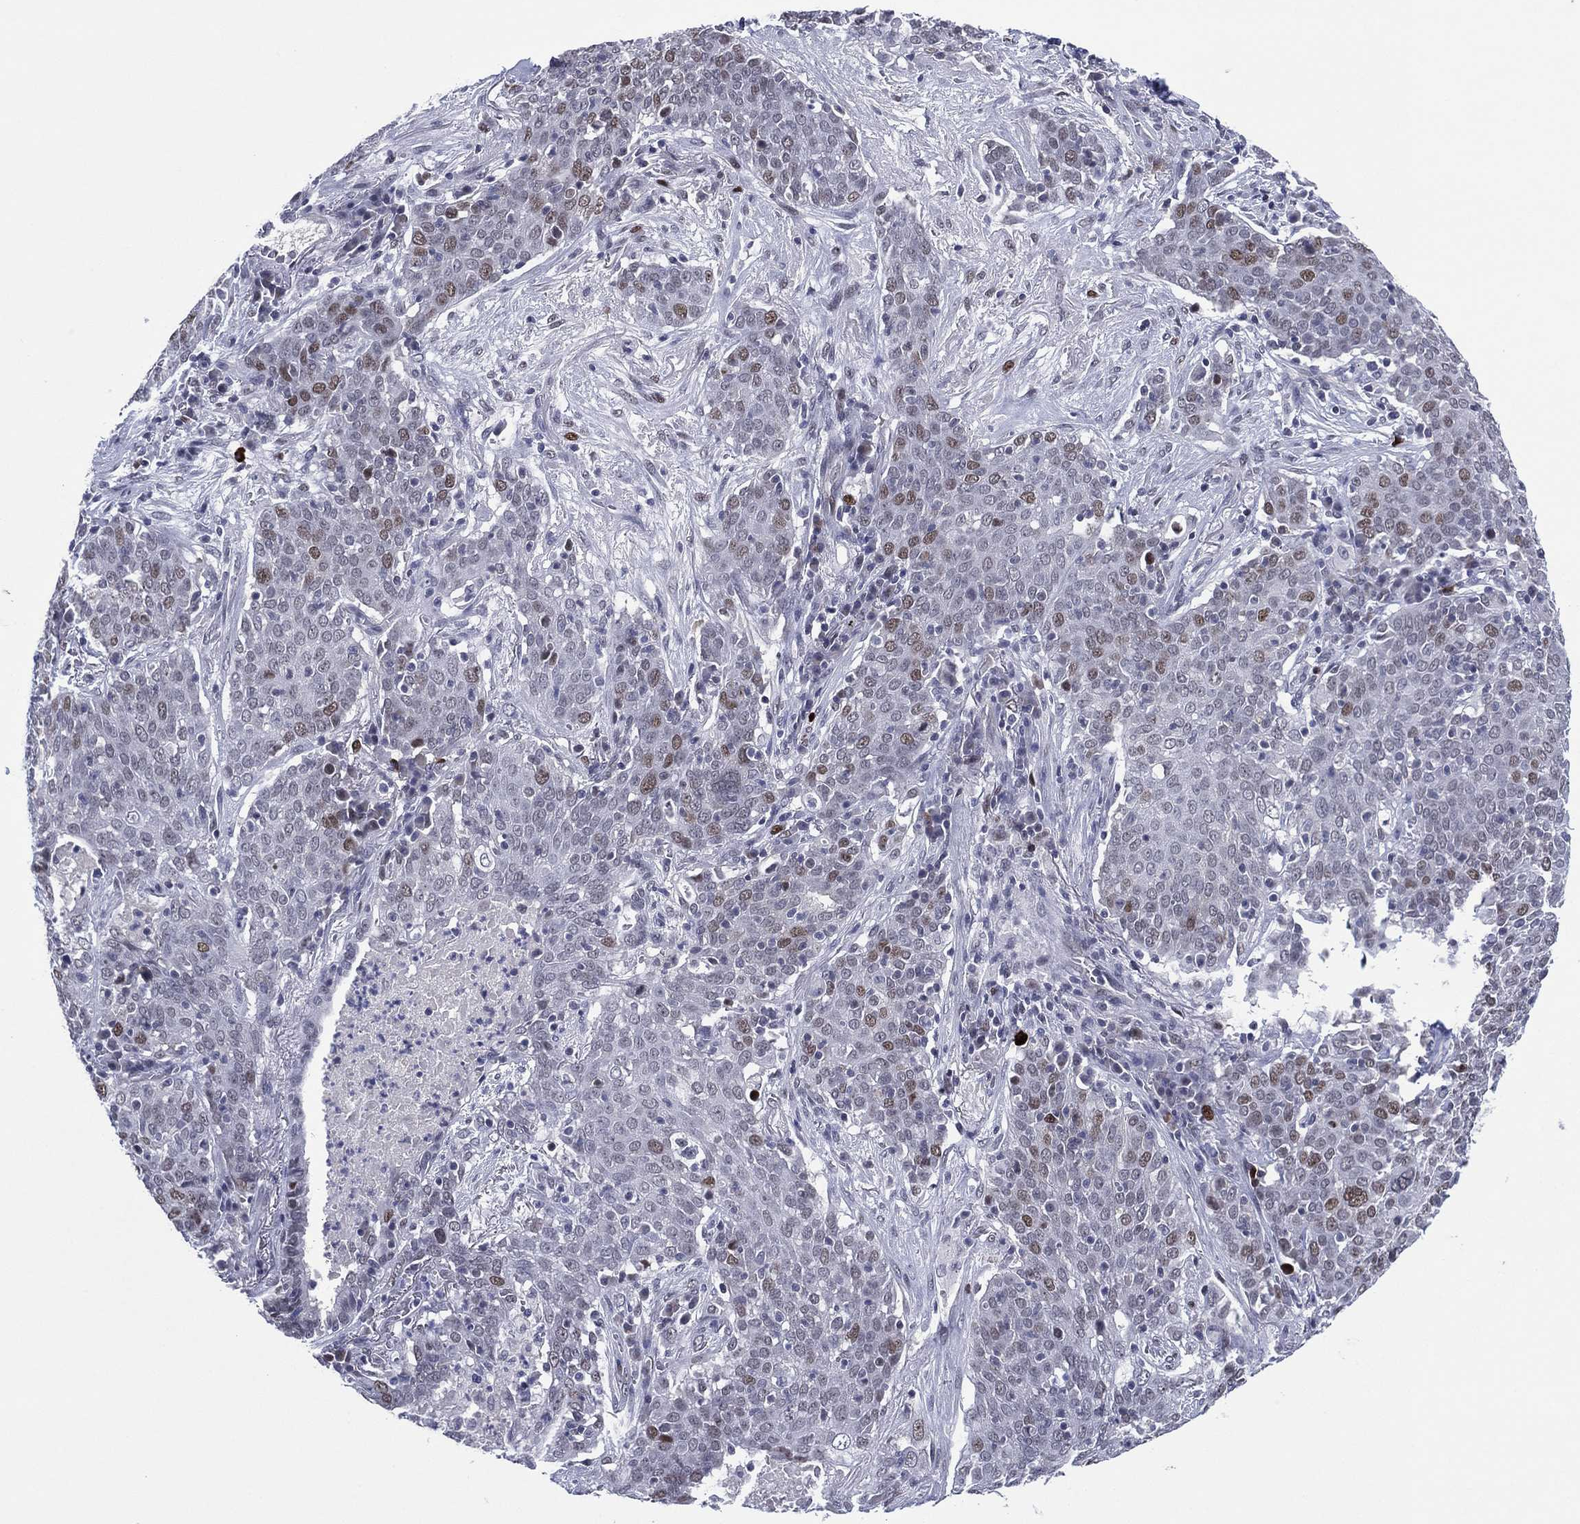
{"staining": {"intensity": "moderate", "quantity": "<25%", "location": "nuclear"}, "tissue": "lung cancer", "cell_type": "Tumor cells", "image_type": "cancer", "snomed": [{"axis": "morphology", "description": "Squamous cell carcinoma, NOS"}, {"axis": "topography", "description": "Lung"}], "caption": "This photomicrograph displays immunohistochemistry staining of lung cancer (squamous cell carcinoma), with low moderate nuclear positivity in about <25% of tumor cells.", "gene": "GATA6", "patient": {"sex": "male", "age": 82}}